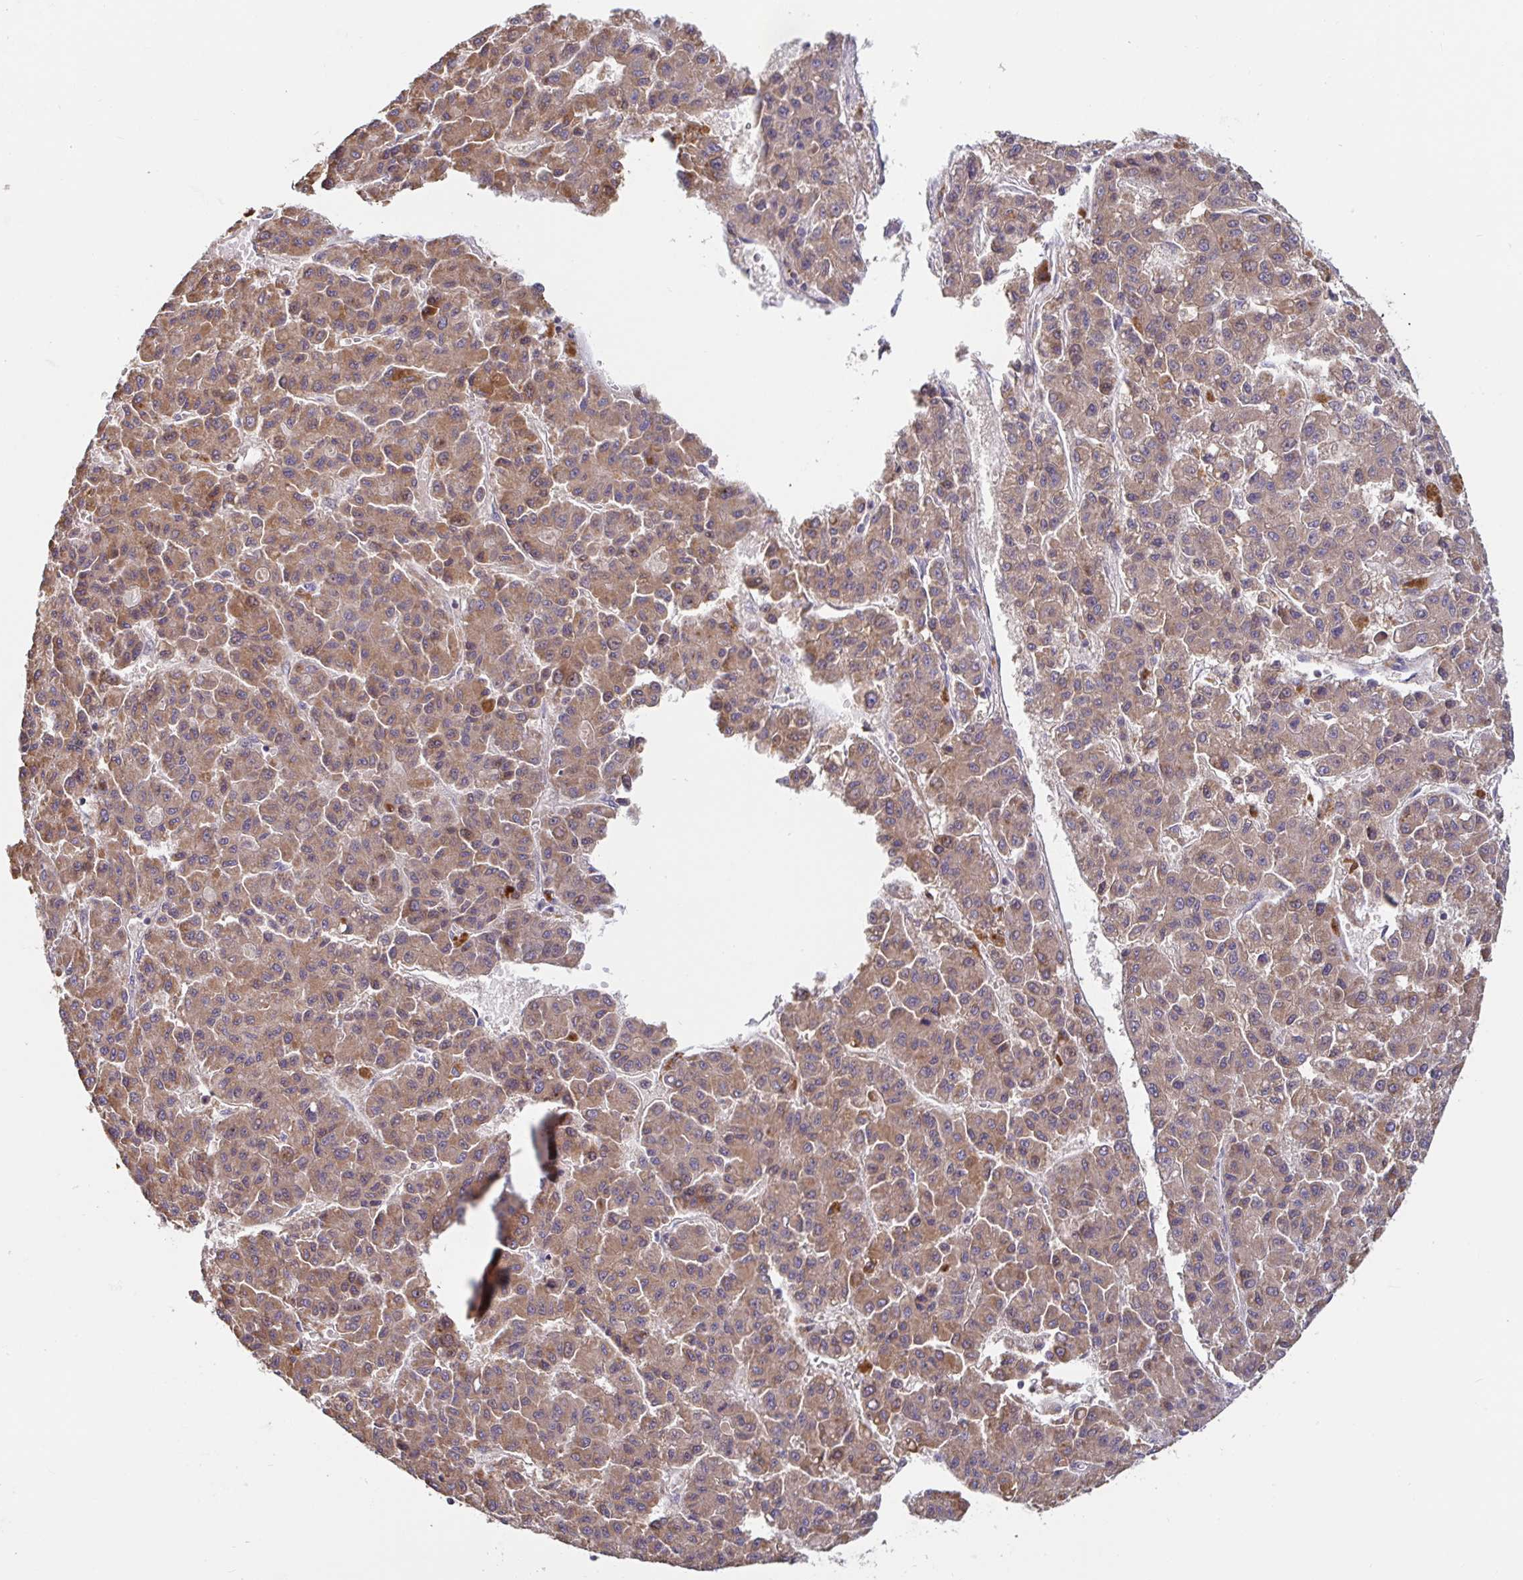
{"staining": {"intensity": "moderate", "quantity": ">75%", "location": "cytoplasmic/membranous"}, "tissue": "liver cancer", "cell_type": "Tumor cells", "image_type": "cancer", "snomed": [{"axis": "morphology", "description": "Carcinoma, Hepatocellular, NOS"}, {"axis": "topography", "description": "Liver"}], "caption": "Protein expression by immunohistochemistry (IHC) demonstrates moderate cytoplasmic/membranous positivity in about >75% of tumor cells in liver hepatocellular carcinoma.", "gene": "LARP1", "patient": {"sex": "male", "age": 70}}